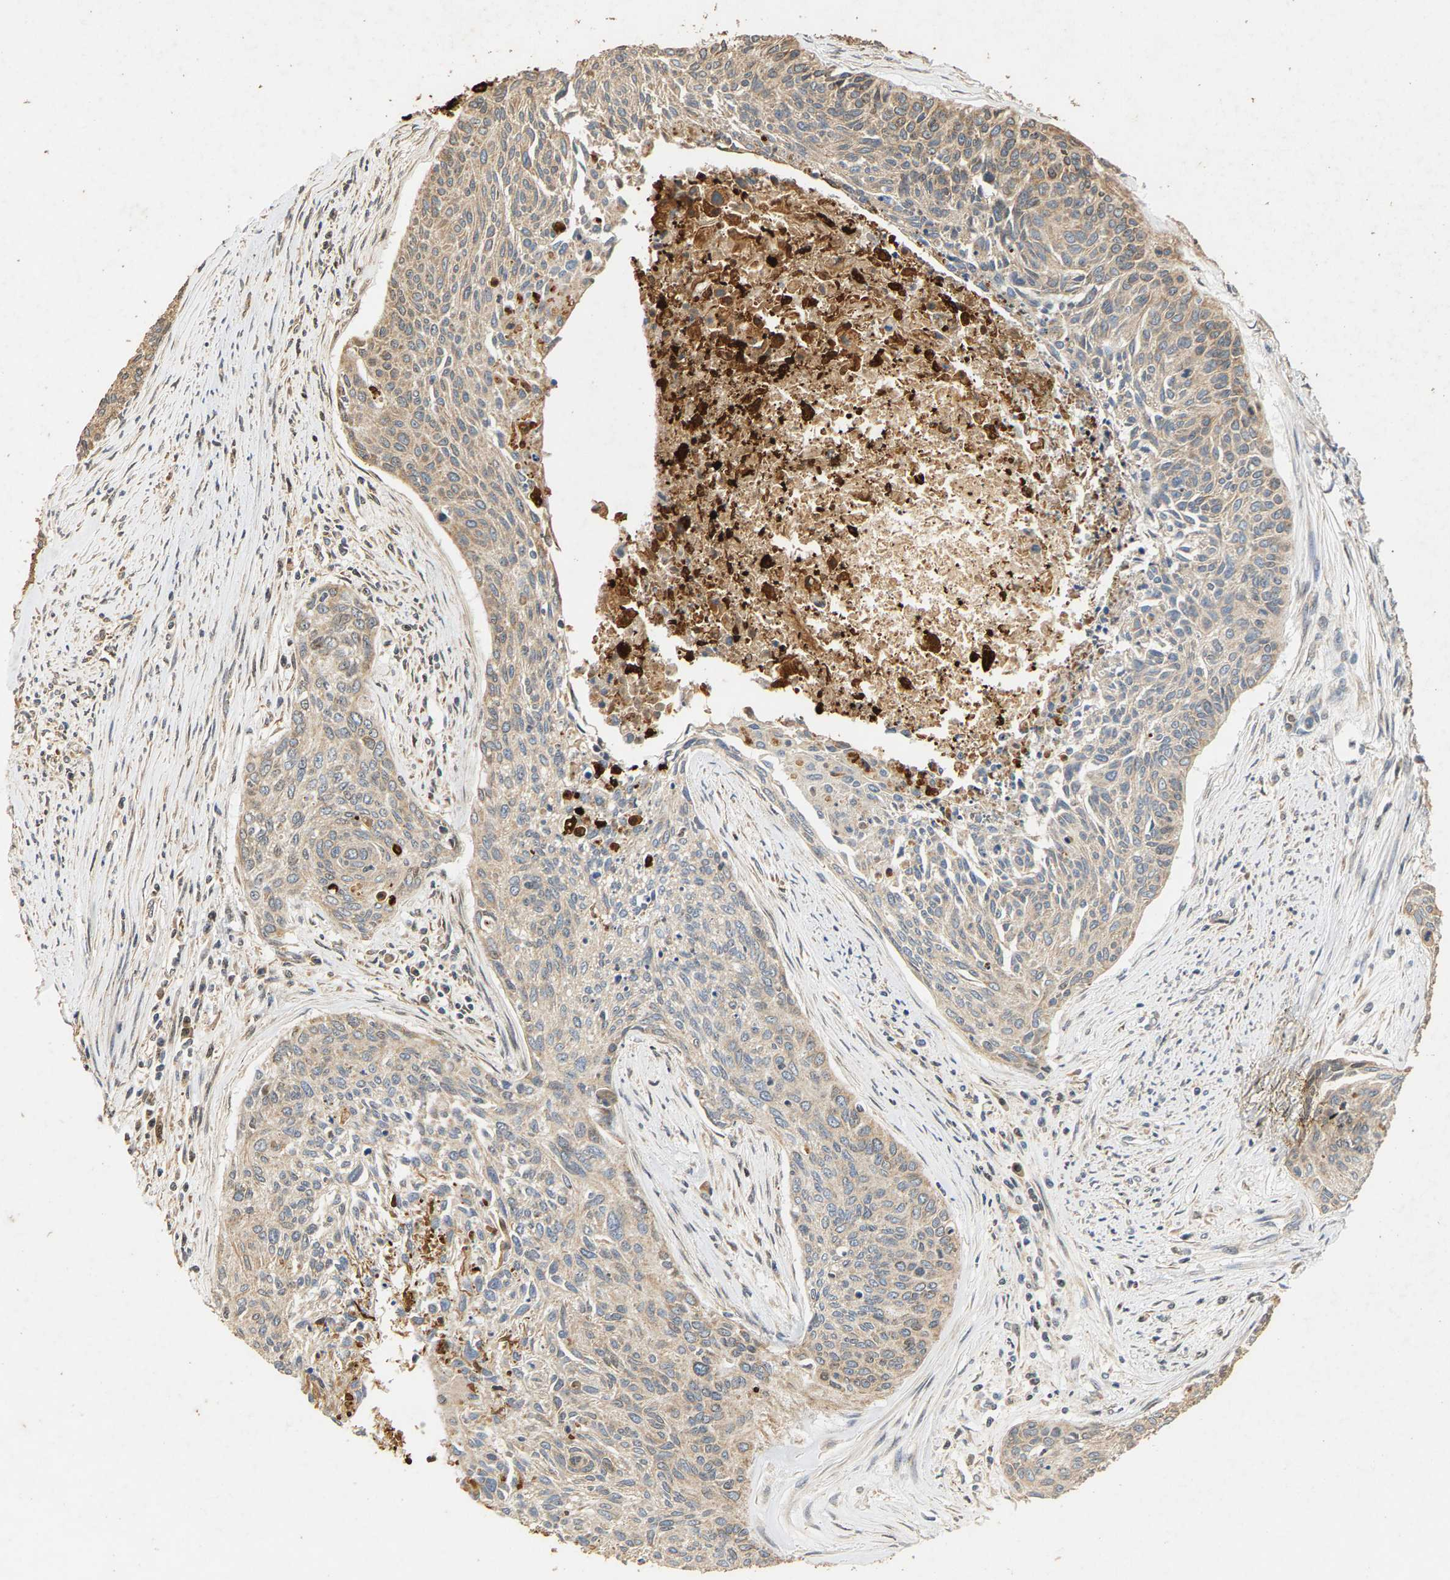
{"staining": {"intensity": "weak", "quantity": ">75%", "location": "cytoplasmic/membranous"}, "tissue": "cervical cancer", "cell_type": "Tumor cells", "image_type": "cancer", "snomed": [{"axis": "morphology", "description": "Squamous cell carcinoma, NOS"}, {"axis": "topography", "description": "Cervix"}], "caption": "Human cervical squamous cell carcinoma stained with a brown dye demonstrates weak cytoplasmic/membranous positive staining in about >75% of tumor cells.", "gene": "CIDEC", "patient": {"sex": "female", "age": 55}}